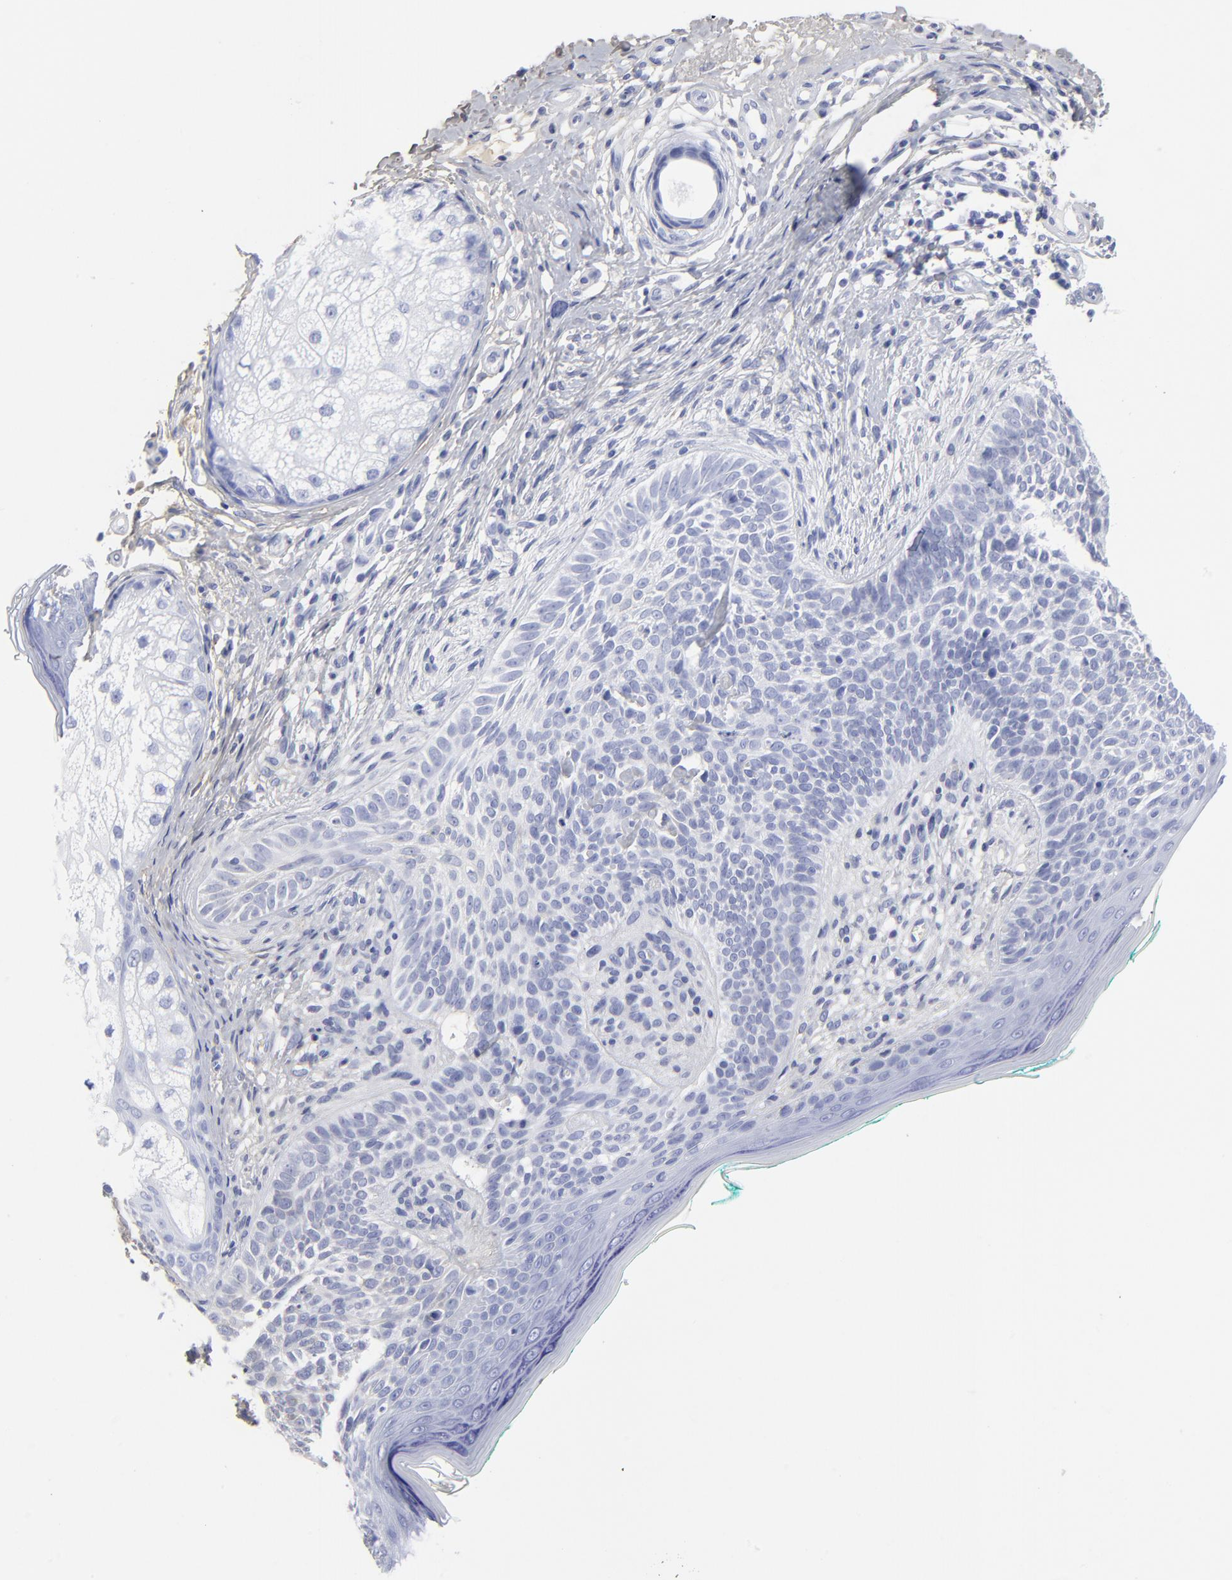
{"staining": {"intensity": "negative", "quantity": "none", "location": "none"}, "tissue": "skin cancer", "cell_type": "Tumor cells", "image_type": "cancer", "snomed": [{"axis": "morphology", "description": "Normal tissue, NOS"}, {"axis": "morphology", "description": "Basal cell carcinoma"}, {"axis": "topography", "description": "Skin"}], "caption": "A histopathology image of skin basal cell carcinoma stained for a protein shows no brown staining in tumor cells.", "gene": "DCN", "patient": {"sex": "male", "age": 76}}